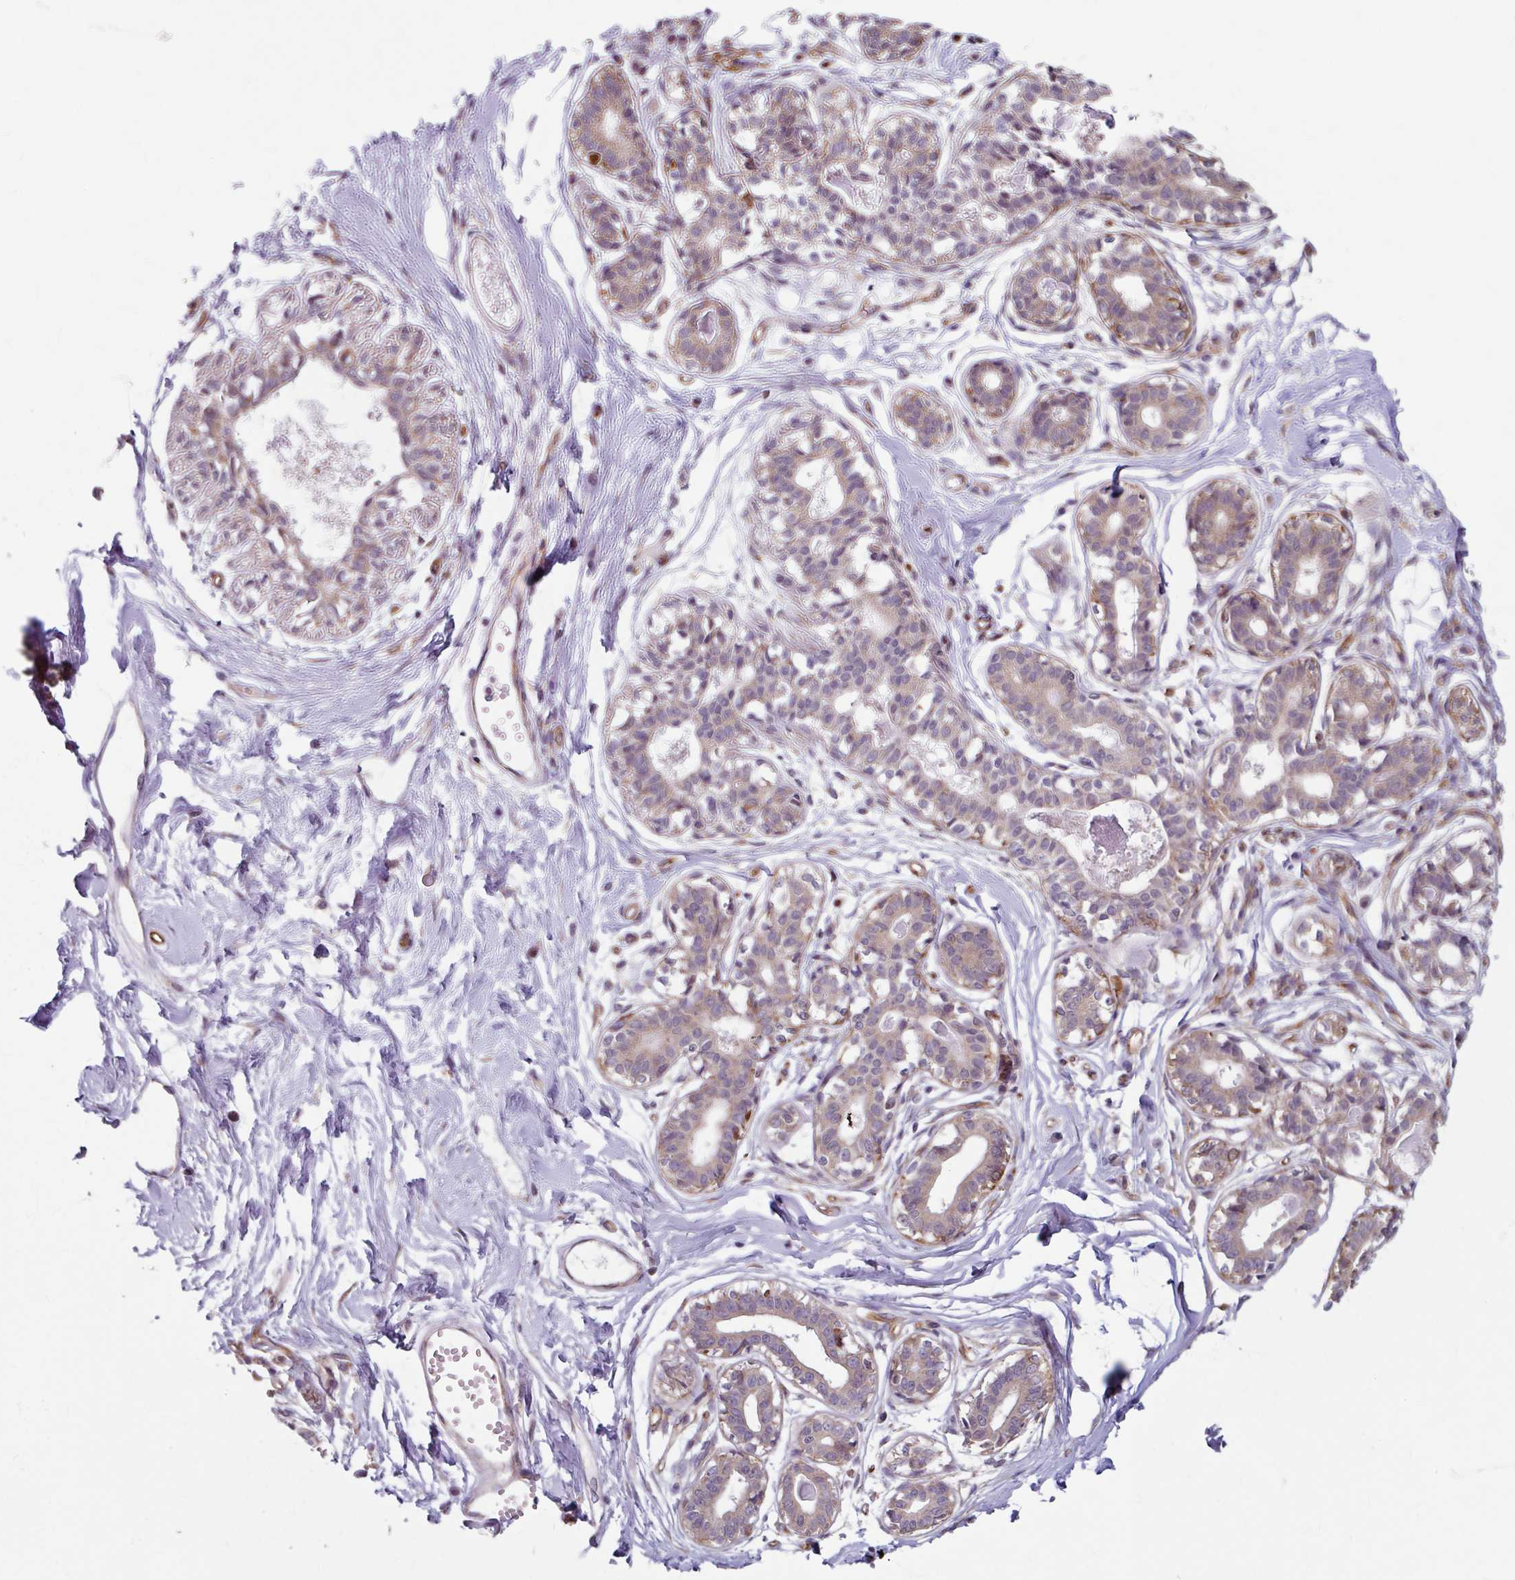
{"staining": {"intensity": "negative", "quantity": "none", "location": "none"}, "tissue": "breast", "cell_type": "Adipocytes", "image_type": "normal", "snomed": [{"axis": "morphology", "description": "Normal tissue, NOS"}, {"axis": "topography", "description": "Breast"}], "caption": "High magnification brightfield microscopy of normal breast stained with DAB (3,3'-diaminobenzidine) (brown) and counterstained with hematoxylin (blue): adipocytes show no significant positivity.", "gene": "DAAM2", "patient": {"sex": "female", "age": 45}}